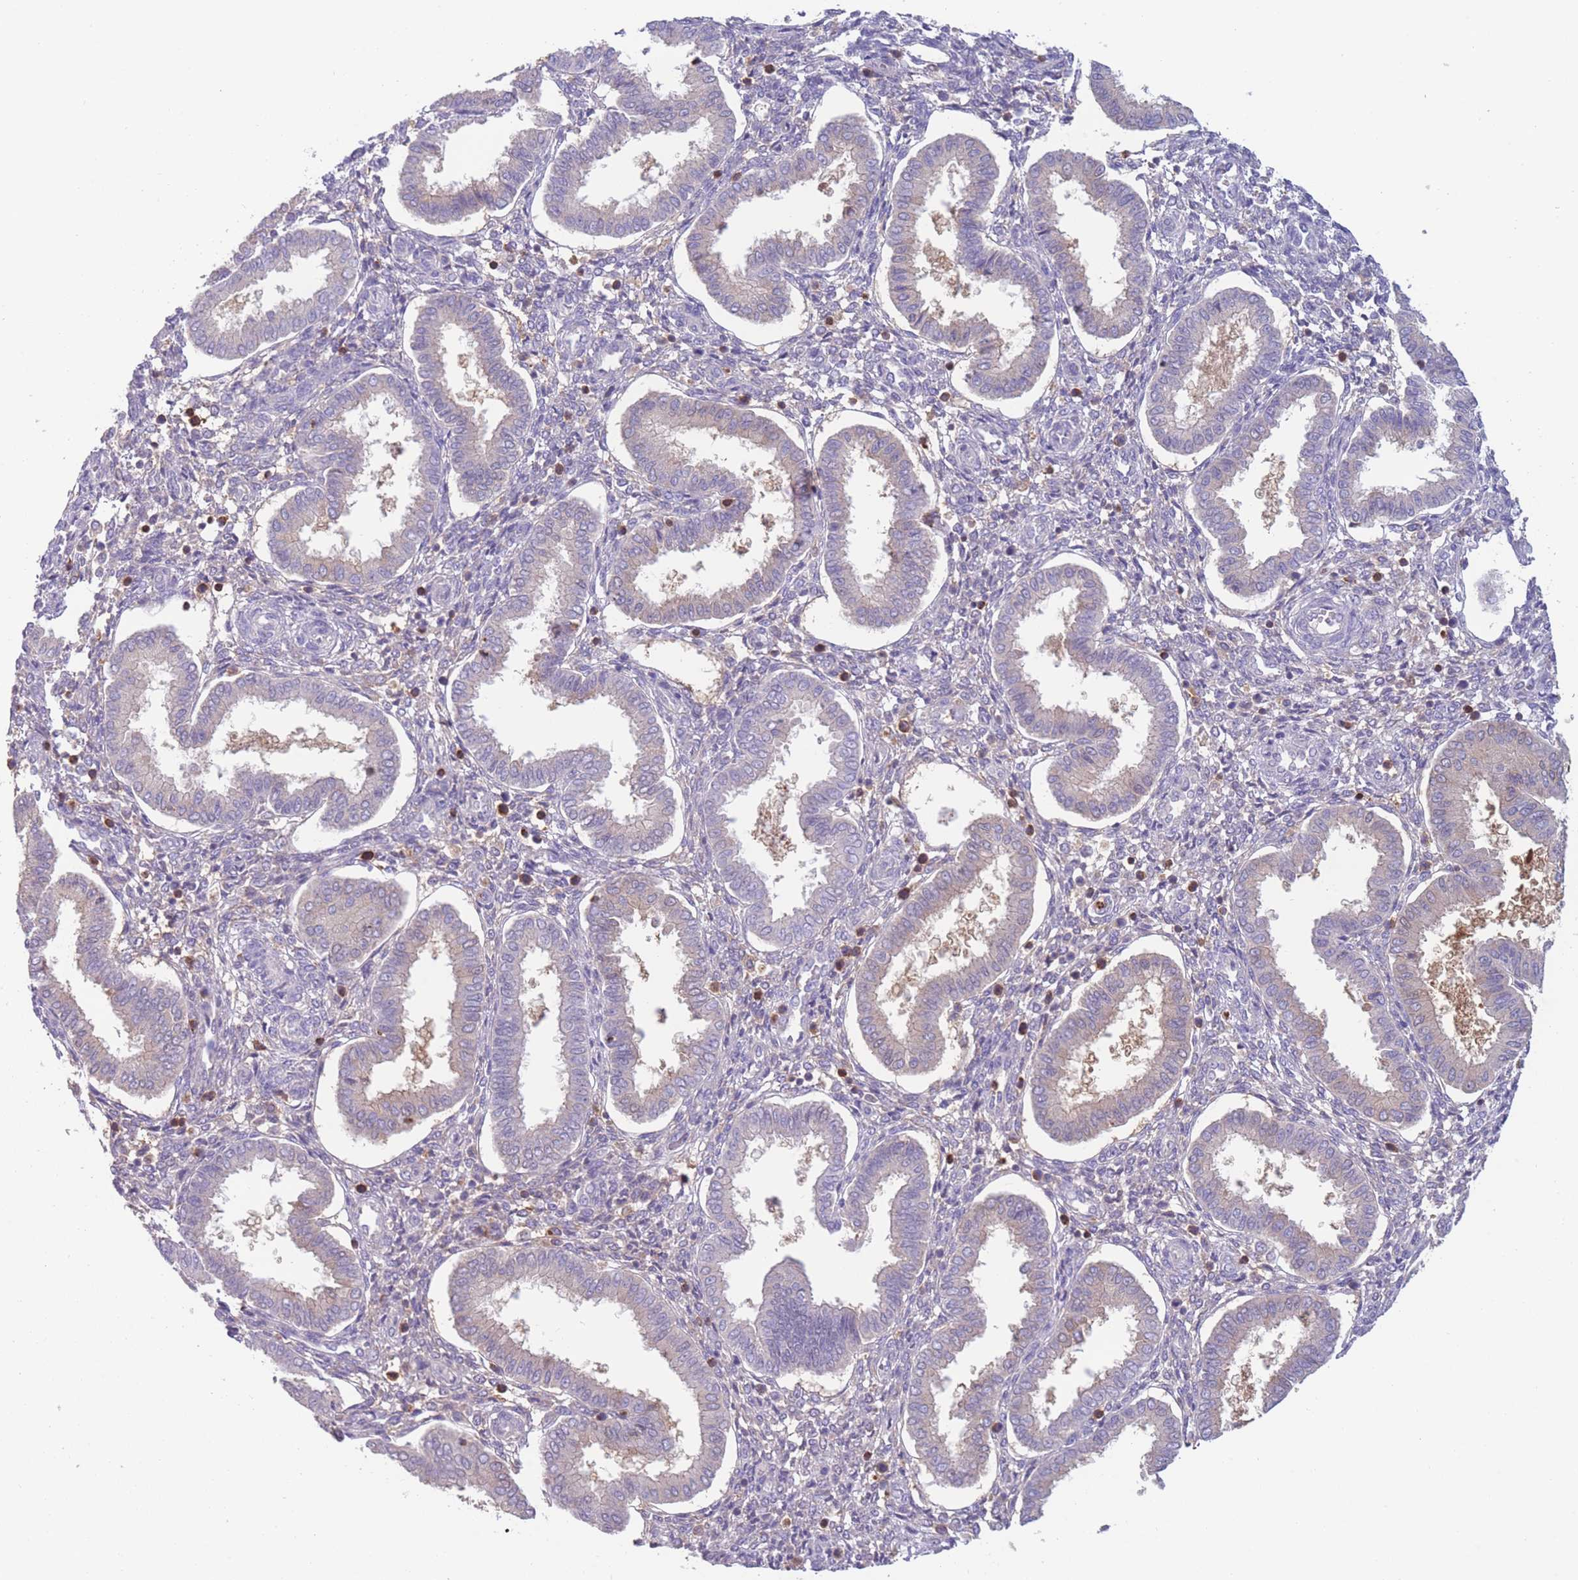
{"staining": {"intensity": "negative", "quantity": "none", "location": "none"}, "tissue": "endometrium", "cell_type": "Cells in endometrial stroma", "image_type": "normal", "snomed": [{"axis": "morphology", "description": "Normal tissue, NOS"}, {"axis": "topography", "description": "Endometrium"}], "caption": "An immunohistochemistry histopathology image of unremarkable endometrium is shown. There is no staining in cells in endometrial stroma of endometrium. The staining is performed using DAB (3,3'-diaminobenzidine) brown chromogen with nuclei counter-stained in using hematoxylin.", "gene": "ST3GAL4", "patient": {"sex": "female", "age": 24}}